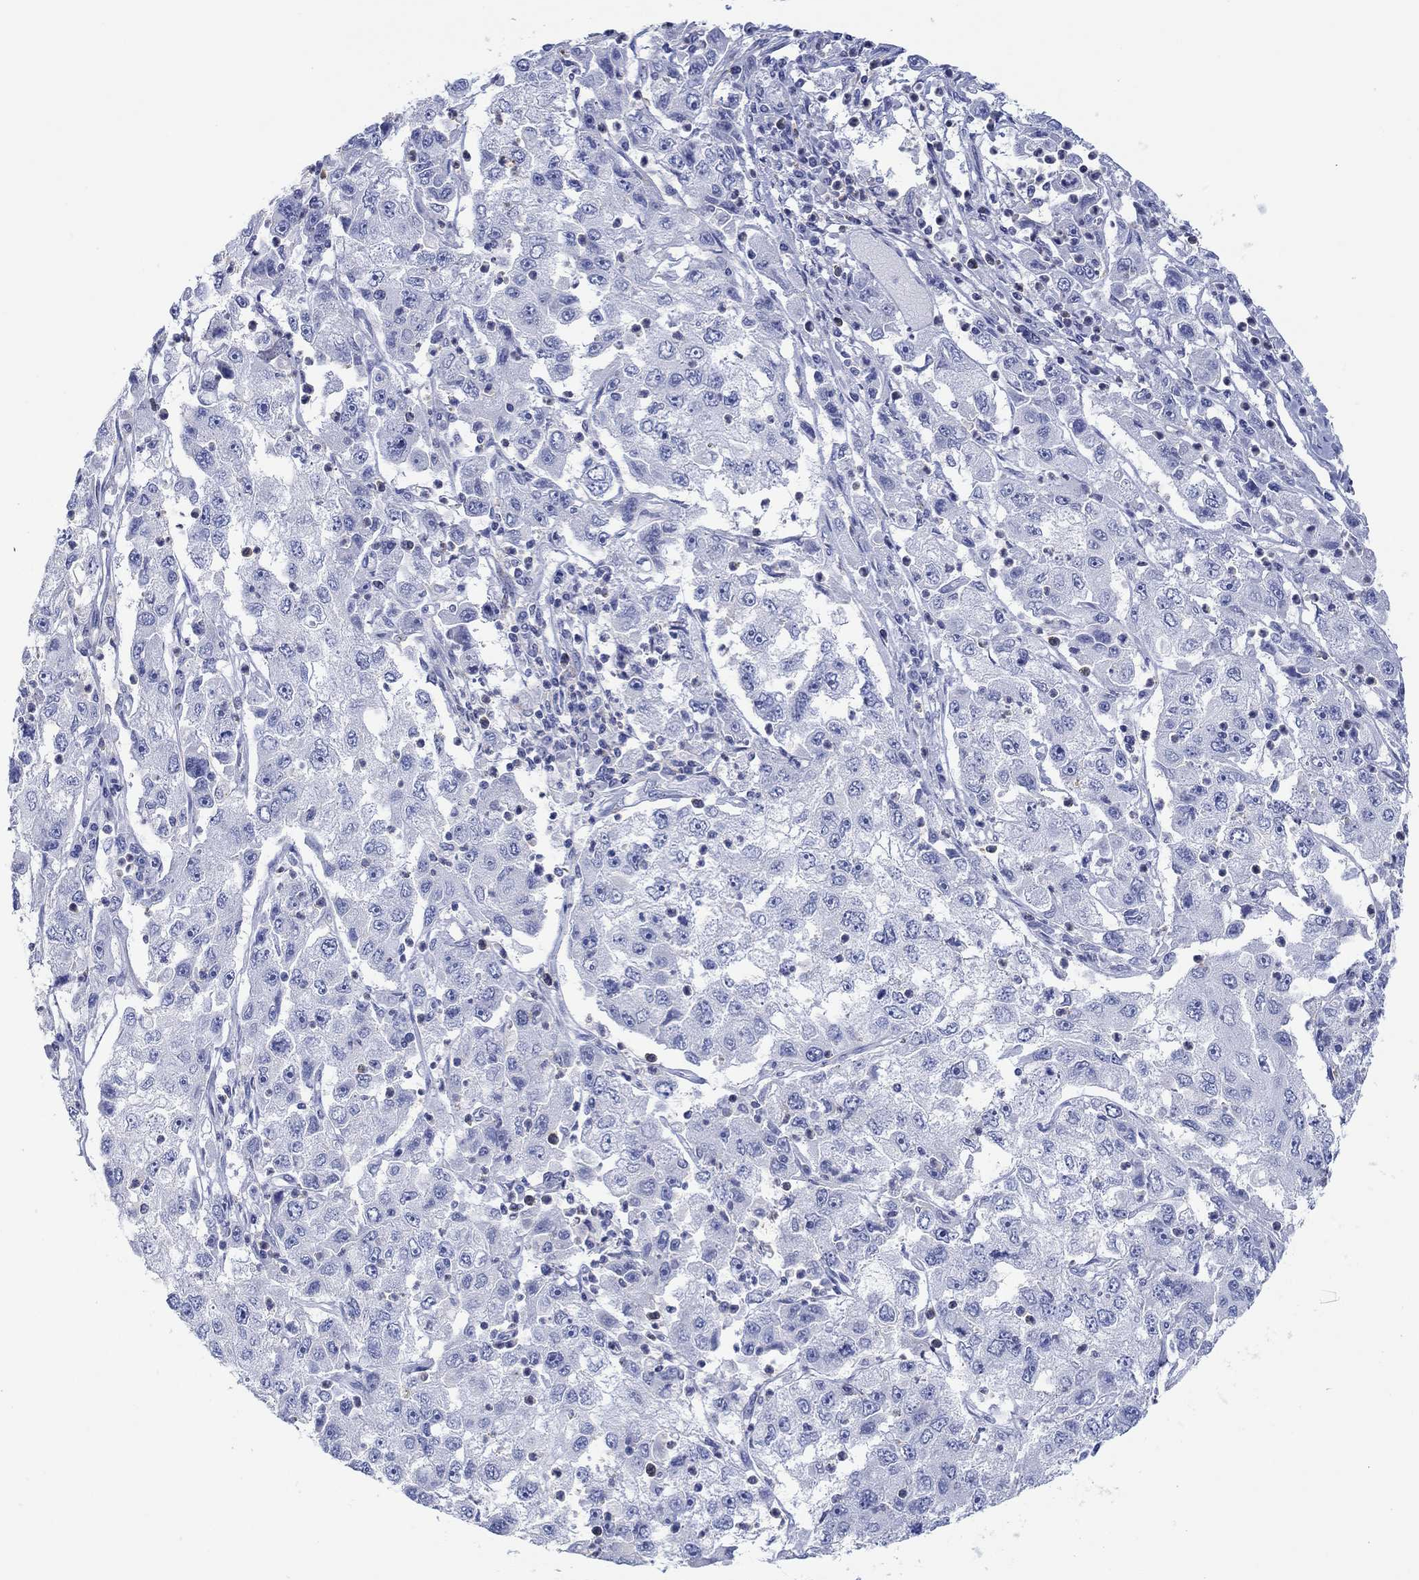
{"staining": {"intensity": "negative", "quantity": "none", "location": "none"}, "tissue": "cervical cancer", "cell_type": "Tumor cells", "image_type": "cancer", "snomed": [{"axis": "morphology", "description": "Squamous cell carcinoma, NOS"}, {"axis": "topography", "description": "Cervix"}], "caption": "Squamous cell carcinoma (cervical) stained for a protein using IHC reveals no expression tumor cells.", "gene": "PPIL6", "patient": {"sex": "female", "age": 36}}